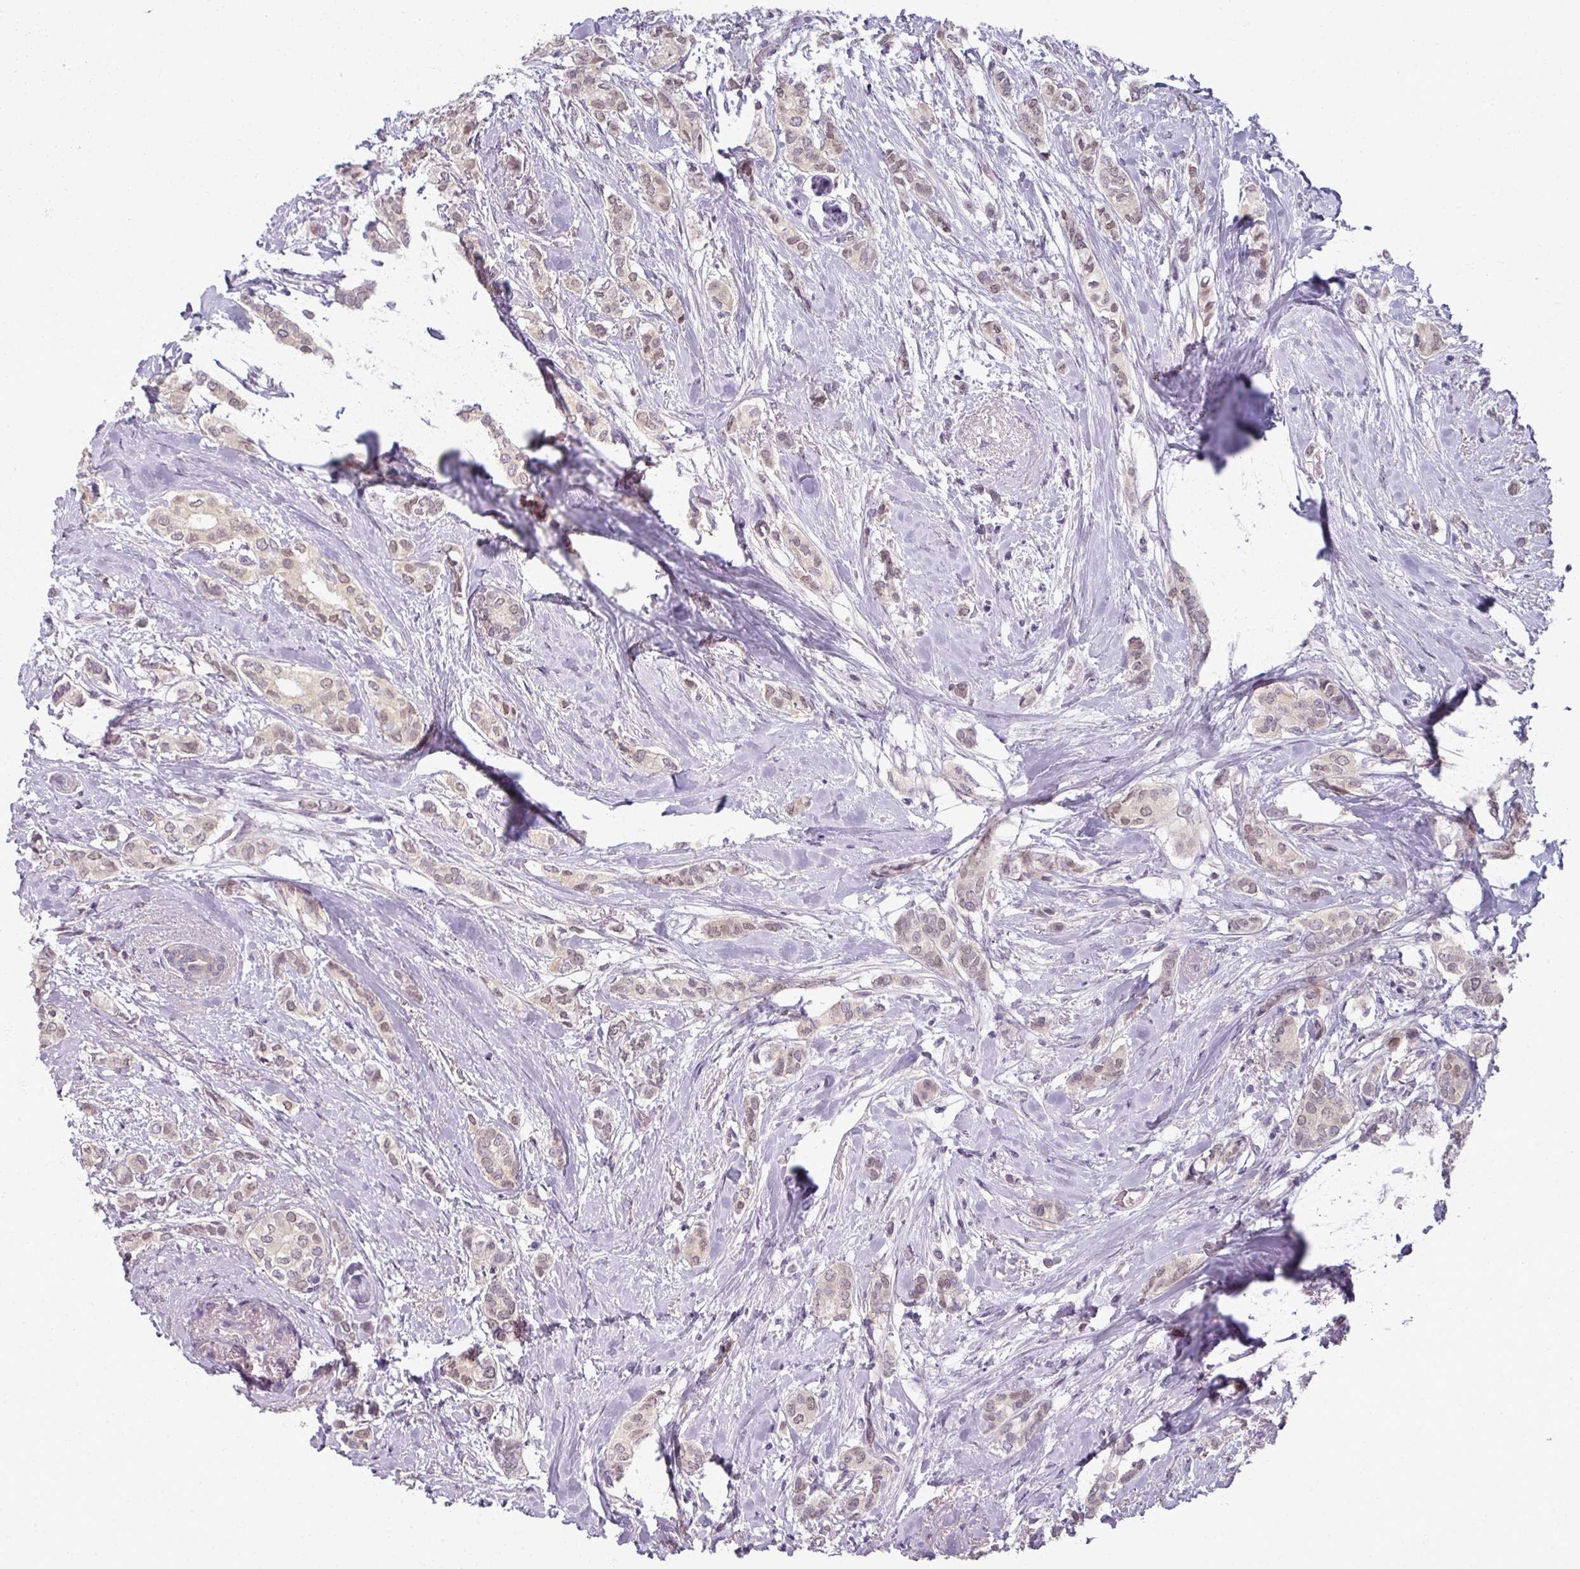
{"staining": {"intensity": "weak", "quantity": "25%-75%", "location": "nuclear"}, "tissue": "breast cancer", "cell_type": "Tumor cells", "image_type": "cancer", "snomed": [{"axis": "morphology", "description": "Duct carcinoma"}, {"axis": "topography", "description": "Breast"}], "caption": "This photomicrograph reveals IHC staining of human breast cancer, with low weak nuclear staining in about 25%-75% of tumor cells.", "gene": "MYMK", "patient": {"sex": "female", "age": 73}}